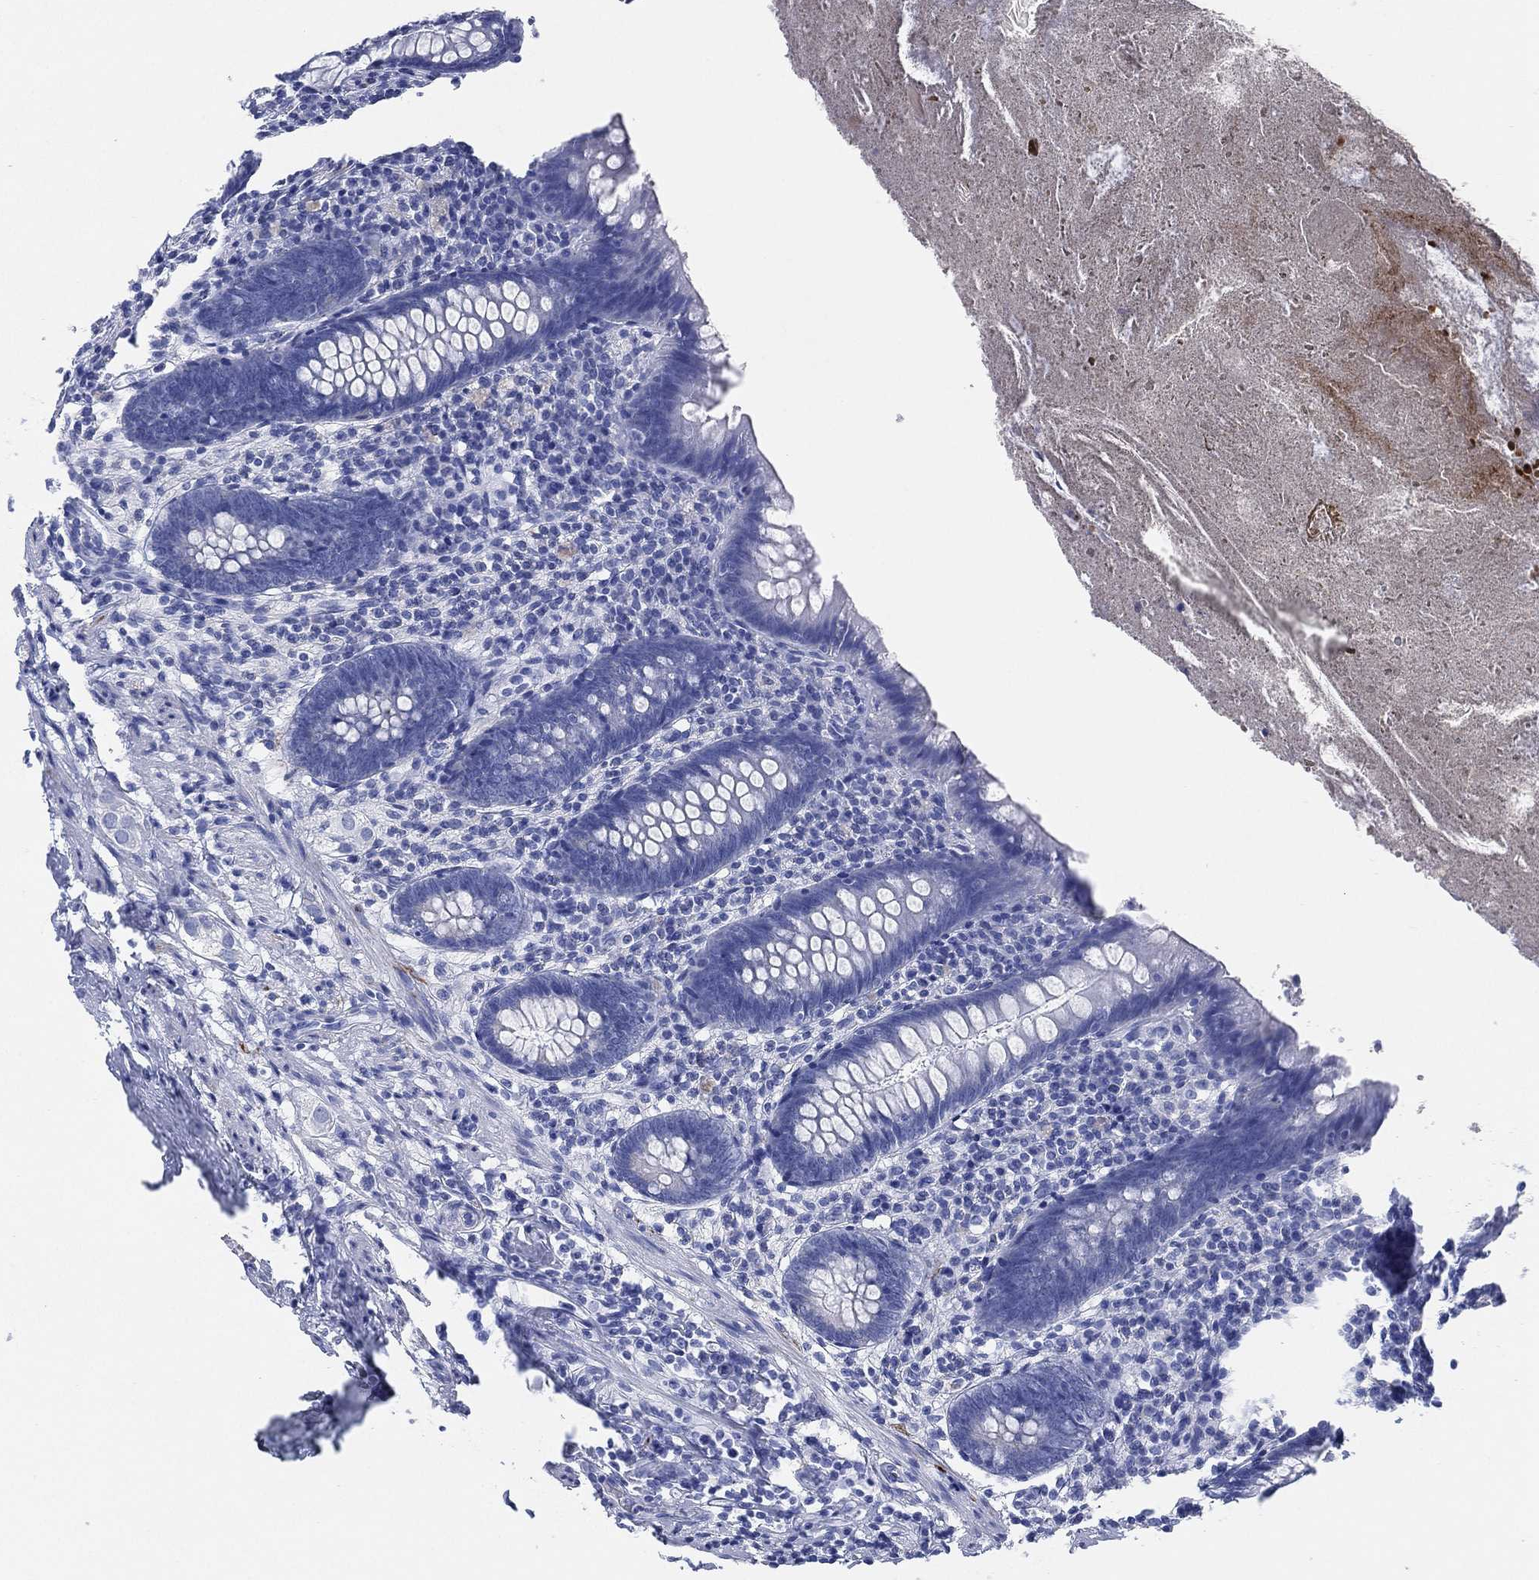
{"staining": {"intensity": "negative", "quantity": "none", "location": "none"}, "tissue": "appendix", "cell_type": "Glandular cells", "image_type": "normal", "snomed": [{"axis": "morphology", "description": "Normal tissue, NOS"}, {"axis": "topography", "description": "Appendix"}], "caption": "This micrograph is of benign appendix stained with immunohistochemistry (IHC) to label a protein in brown with the nuclei are counter-stained blue. There is no positivity in glandular cells. (DAB (3,3'-diaminobenzidine) immunohistochemistry (IHC), high magnification).", "gene": "SLC9C2", "patient": {"sex": "male", "age": 47}}